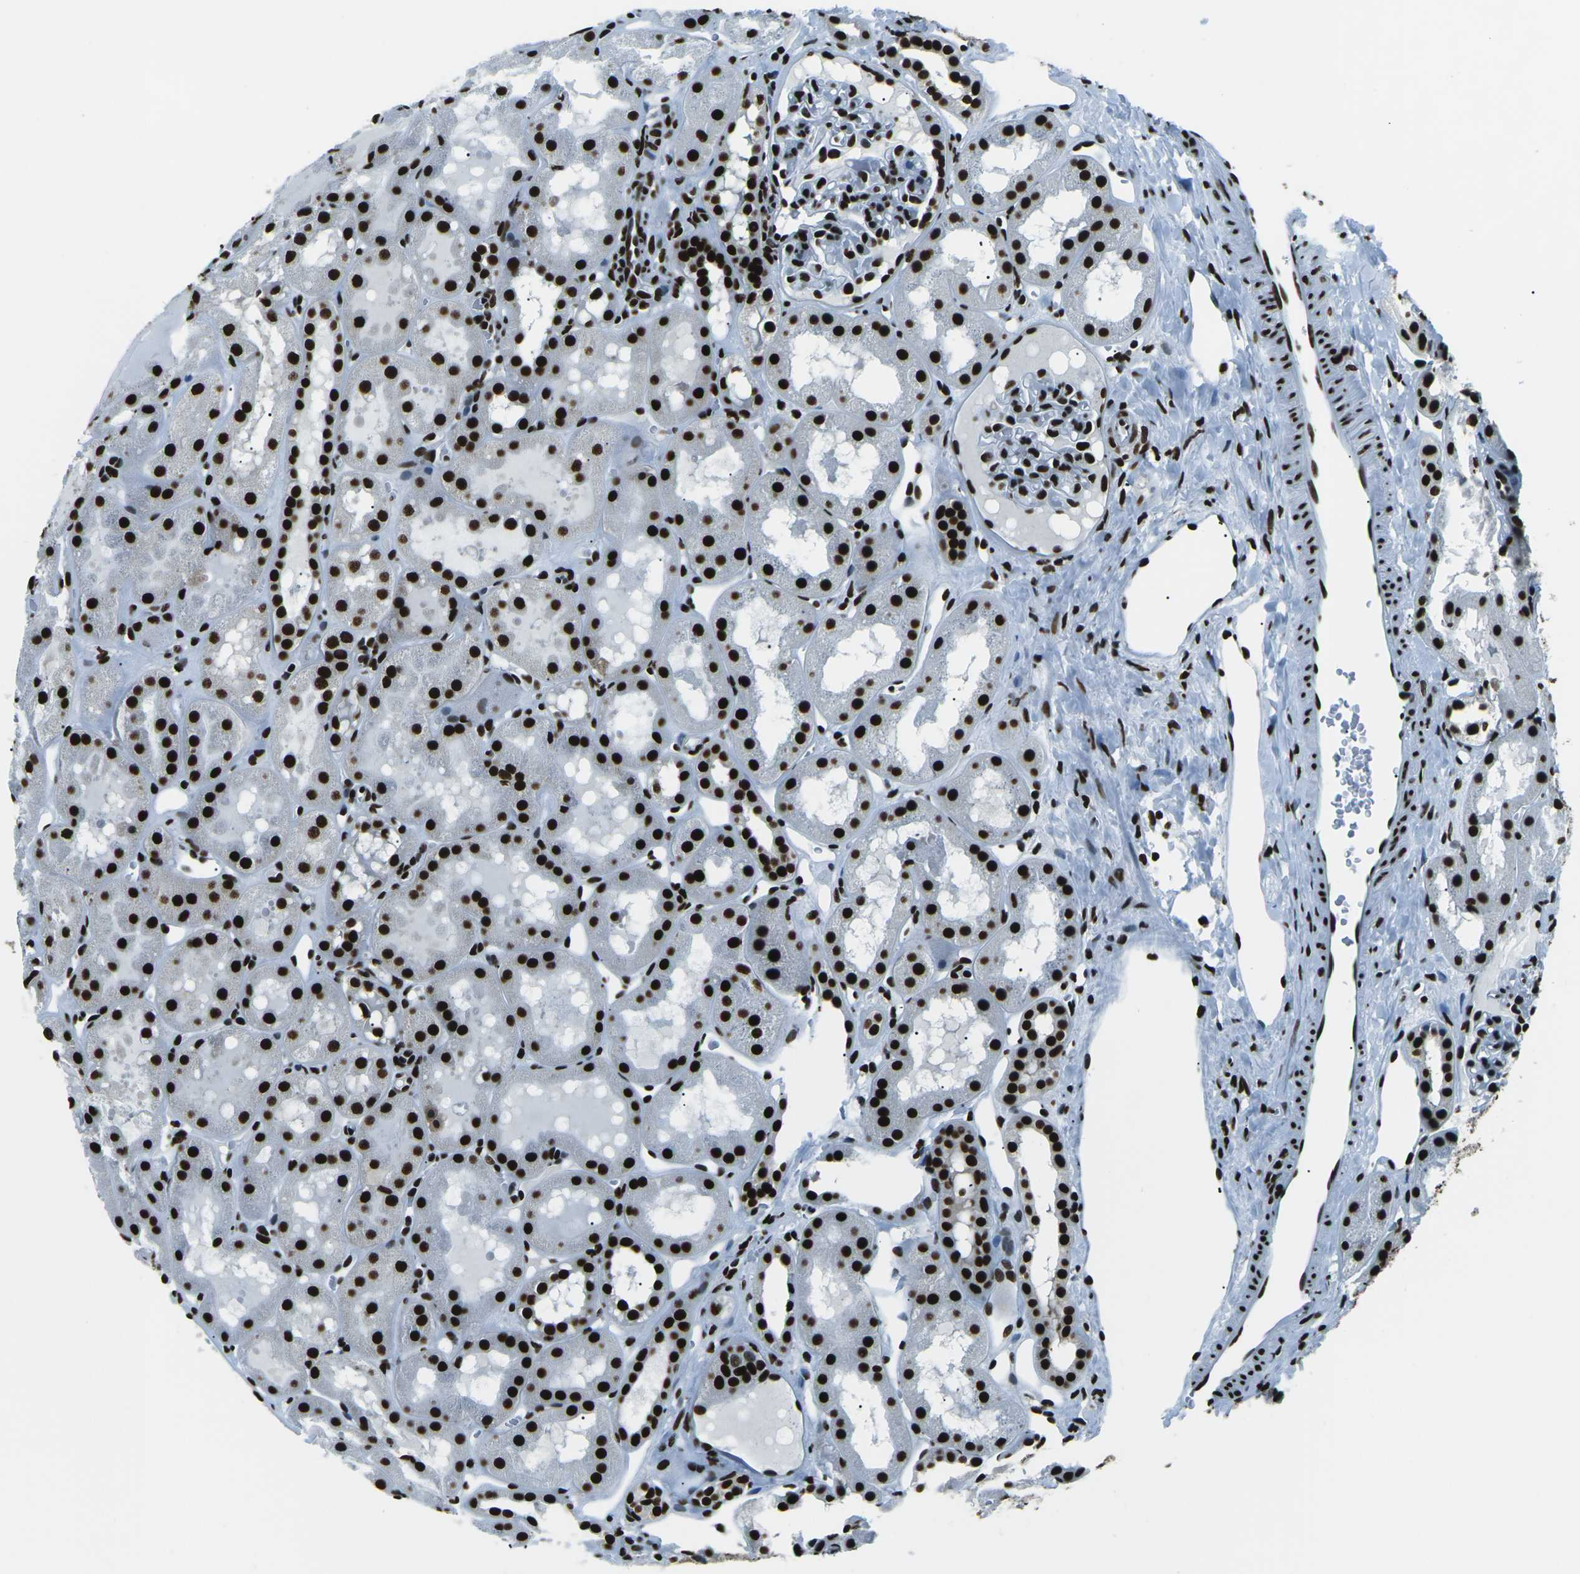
{"staining": {"intensity": "strong", "quantity": ">75%", "location": "nuclear"}, "tissue": "kidney", "cell_type": "Cells in glomeruli", "image_type": "normal", "snomed": [{"axis": "morphology", "description": "Normal tissue, NOS"}, {"axis": "topography", "description": "Kidney"}, {"axis": "topography", "description": "Urinary bladder"}], "caption": "Immunohistochemical staining of normal human kidney demonstrates high levels of strong nuclear positivity in approximately >75% of cells in glomeruli.", "gene": "HNRNPL", "patient": {"sex": "male", "age": 16}}